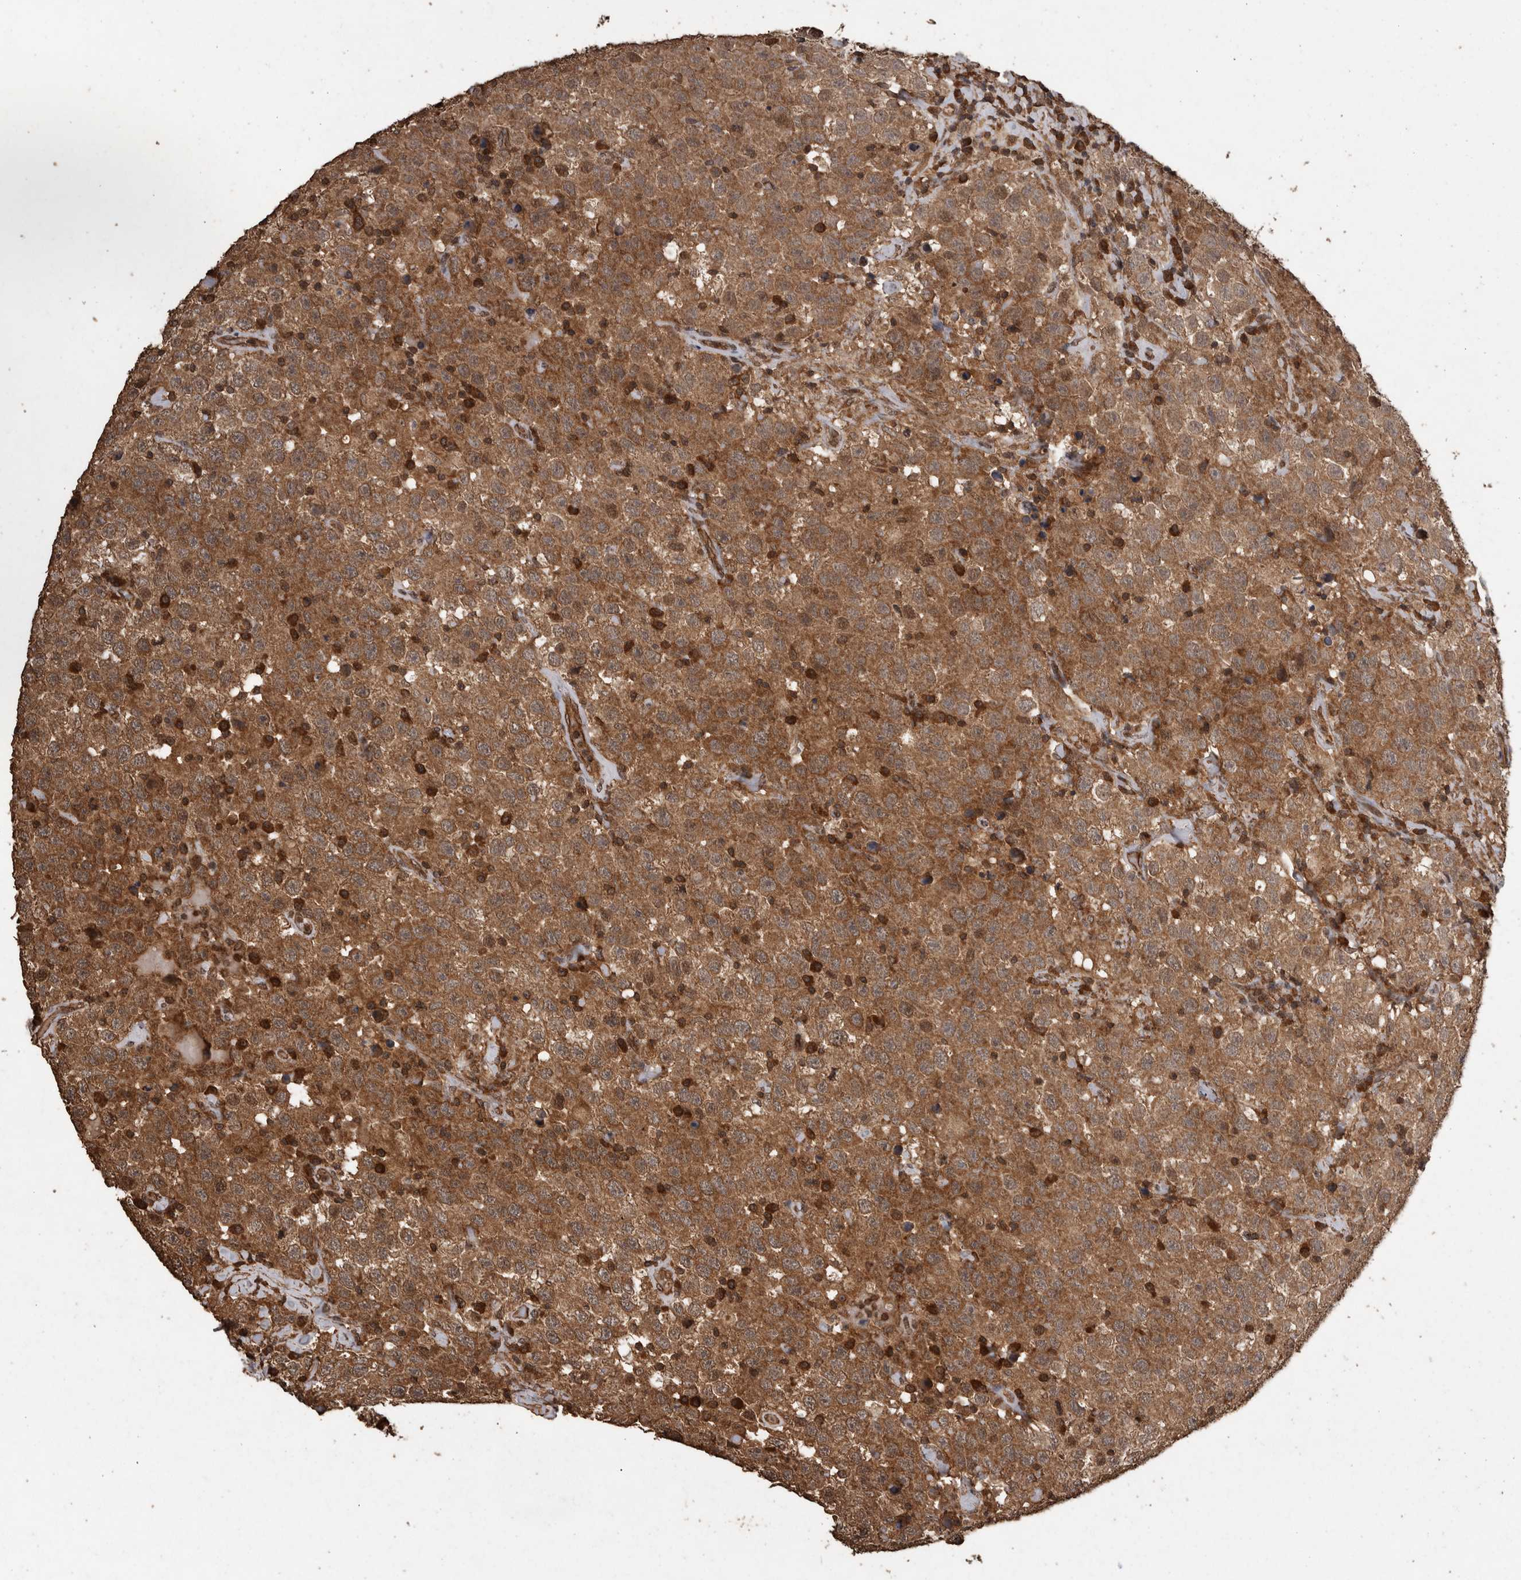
{"staining": {"intensity": "moderate", "quantity": ">75%", "location": "cytoplasmic/membranous"}, "tissue": "testis cancer", "cell_type": "Tumor cells", "image_type": "cancer", "snomed": [{"axis": "morphology", "description": "Seminoma, NOS"}, {"axis": "topography", "description": "Testis"}], "caption": "Seminoma (testis) stained for a protein (brown) displays moderate cytoplasmic/membranous positive expression in about >75% of tumor cells.", "gene": "PINK1", "patient": {"sex": "male", "age": 41}}